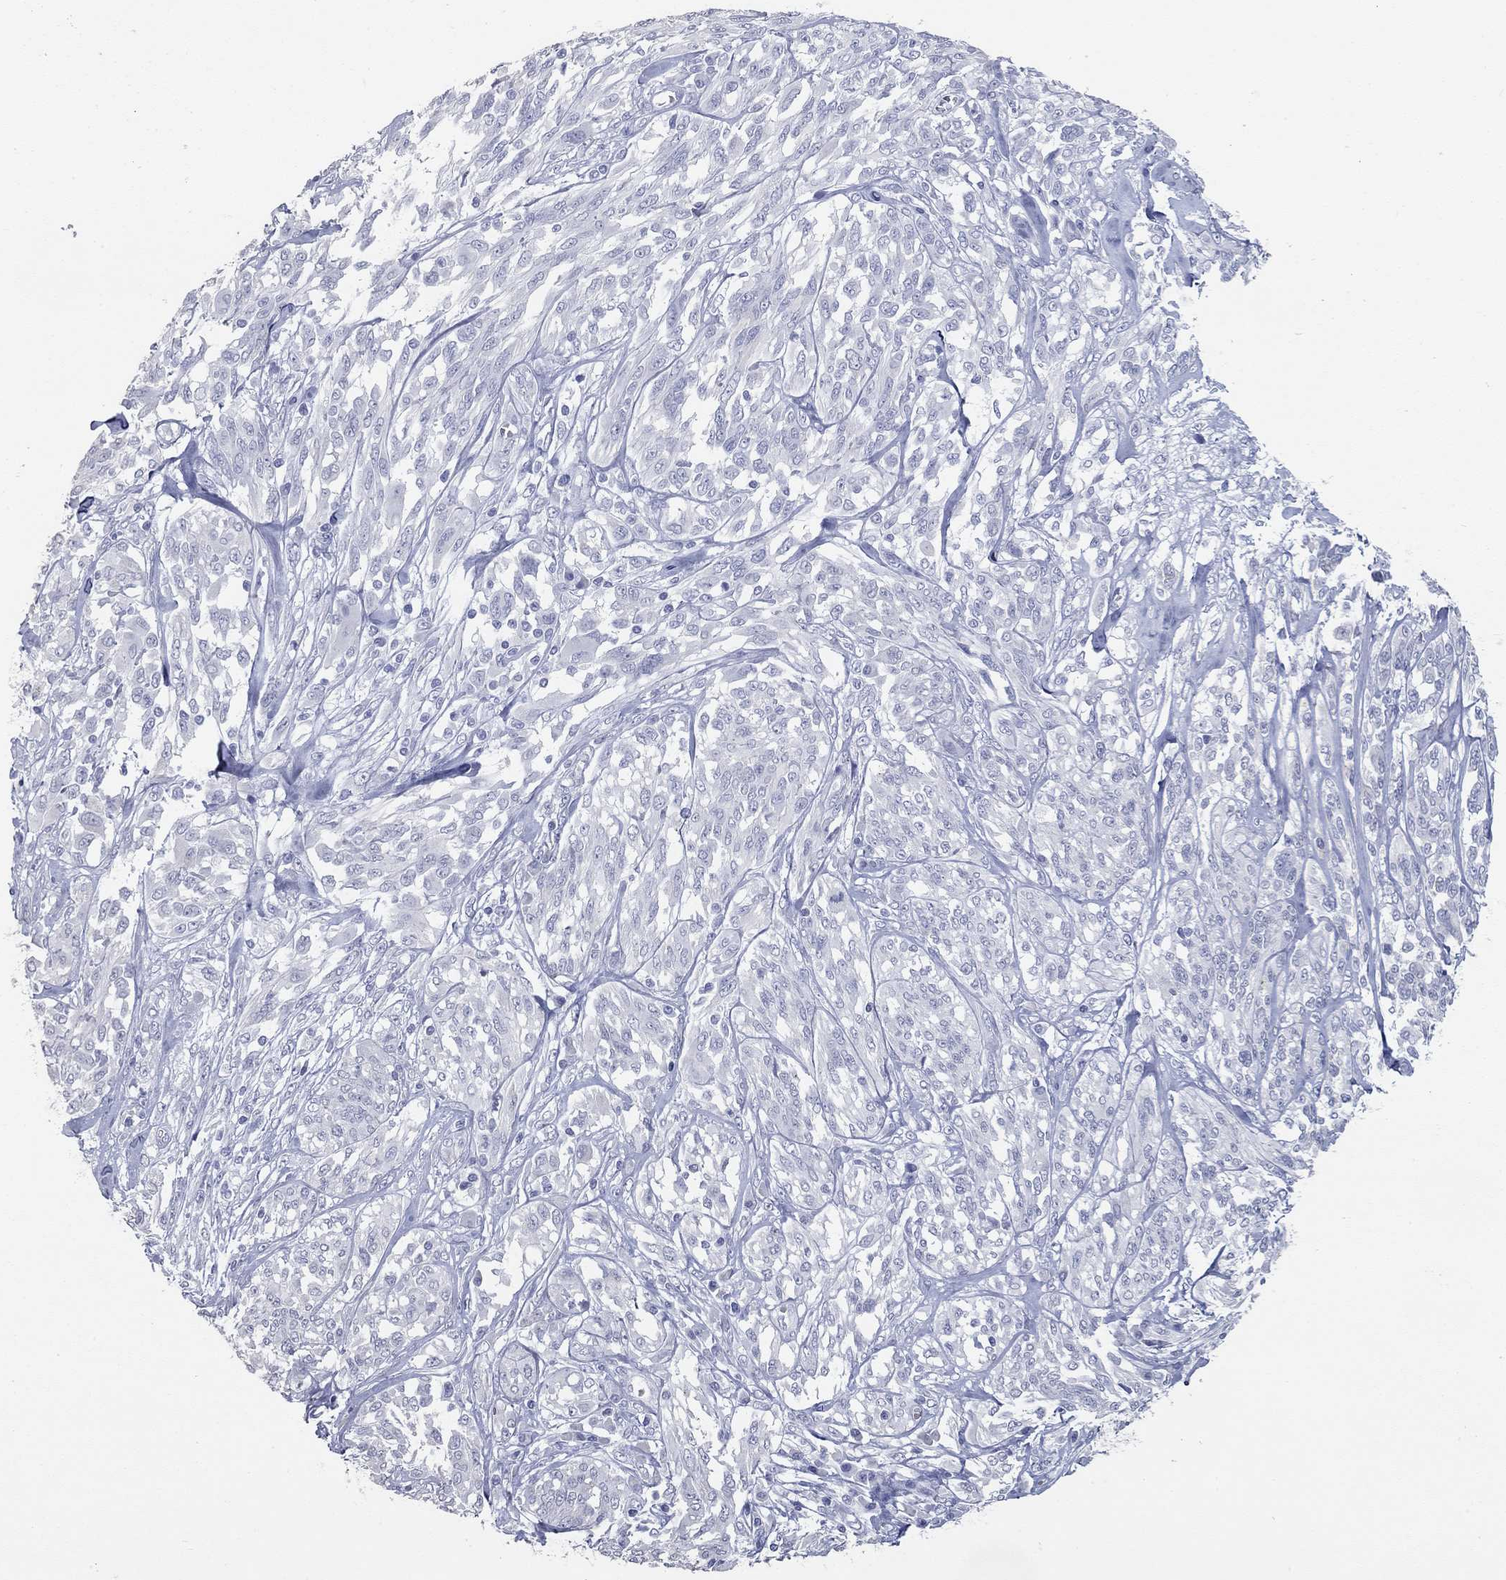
{"staining": {"intensity": "negative", "quantity": "none", "location": "none"}, "tissue": "melanoma", "cell_type": "Tumor cells", "image_type": "cancer", "snomed": [{"axis": "morphology", "description": "Malignant melanoma, NOS"}, {"axis": "topography", "description": "Skin"}], "caption": "This is an immunohistochemistry (IHC) image of human malignant melanoma. There is no staining in tumor cells.", "gene": "TAC1", "patient": {"sex": "female", "age": 91}}